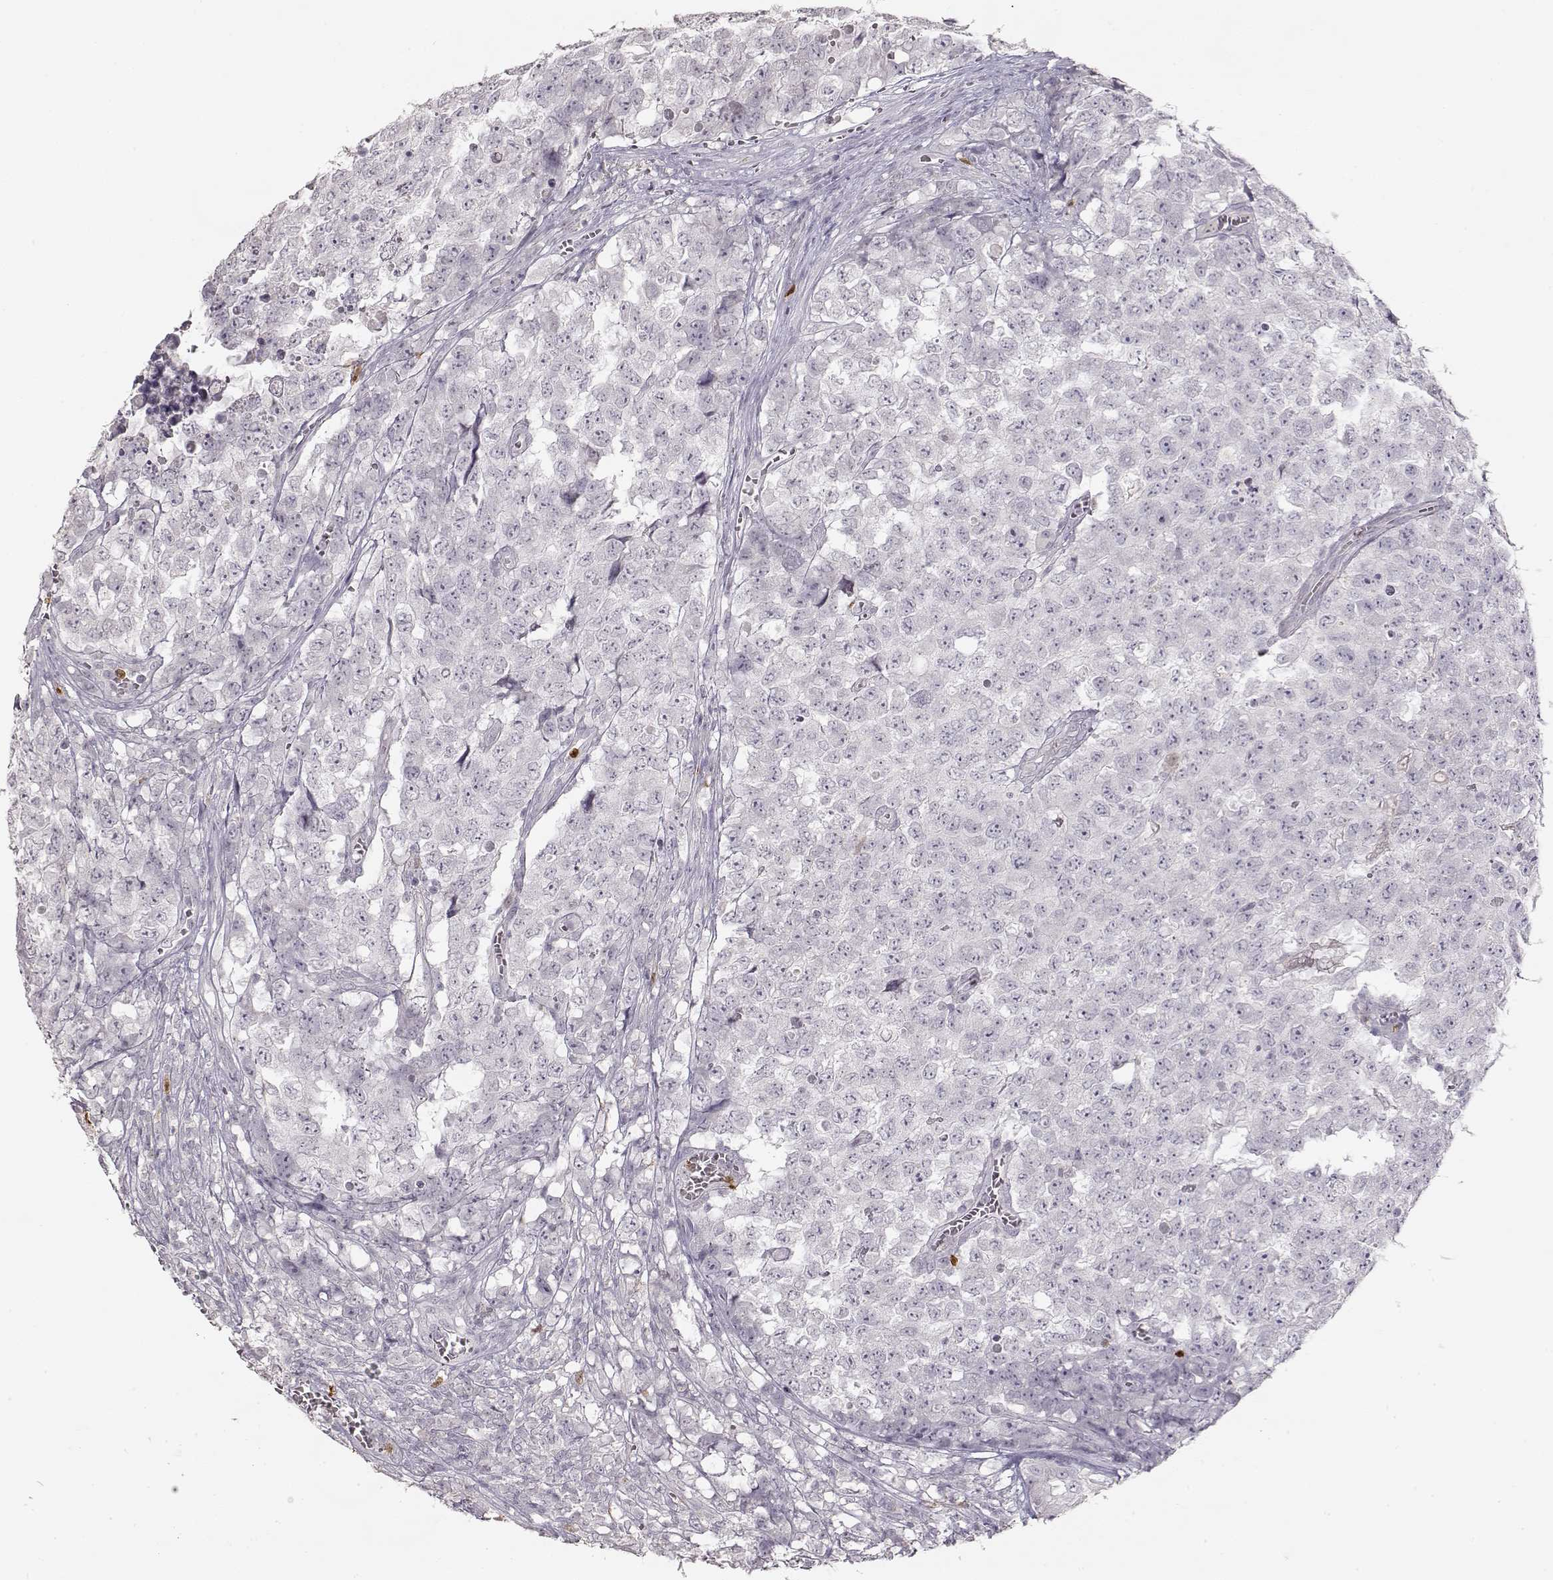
{"staining": {"intensity": "negative", "quantity": "none", "location": "none"}, "tissue": "testis cancer", "cell_type": "Tumor cells", "image_type": "cancer", "snomed": [{"axis": "morphology", "description": "Carcinoma, Embryonal, NOS"}, {"axis": "topography", "description": "Testis"}], "caption": "High magnification brightfield microscopy of testis cancer stained with DAB (brown) and counterstained with hematoxylin (blue): tumor cells show no significant positivity.", "gene": "S100B", "patient": {"sex": "male", "age": 23}}